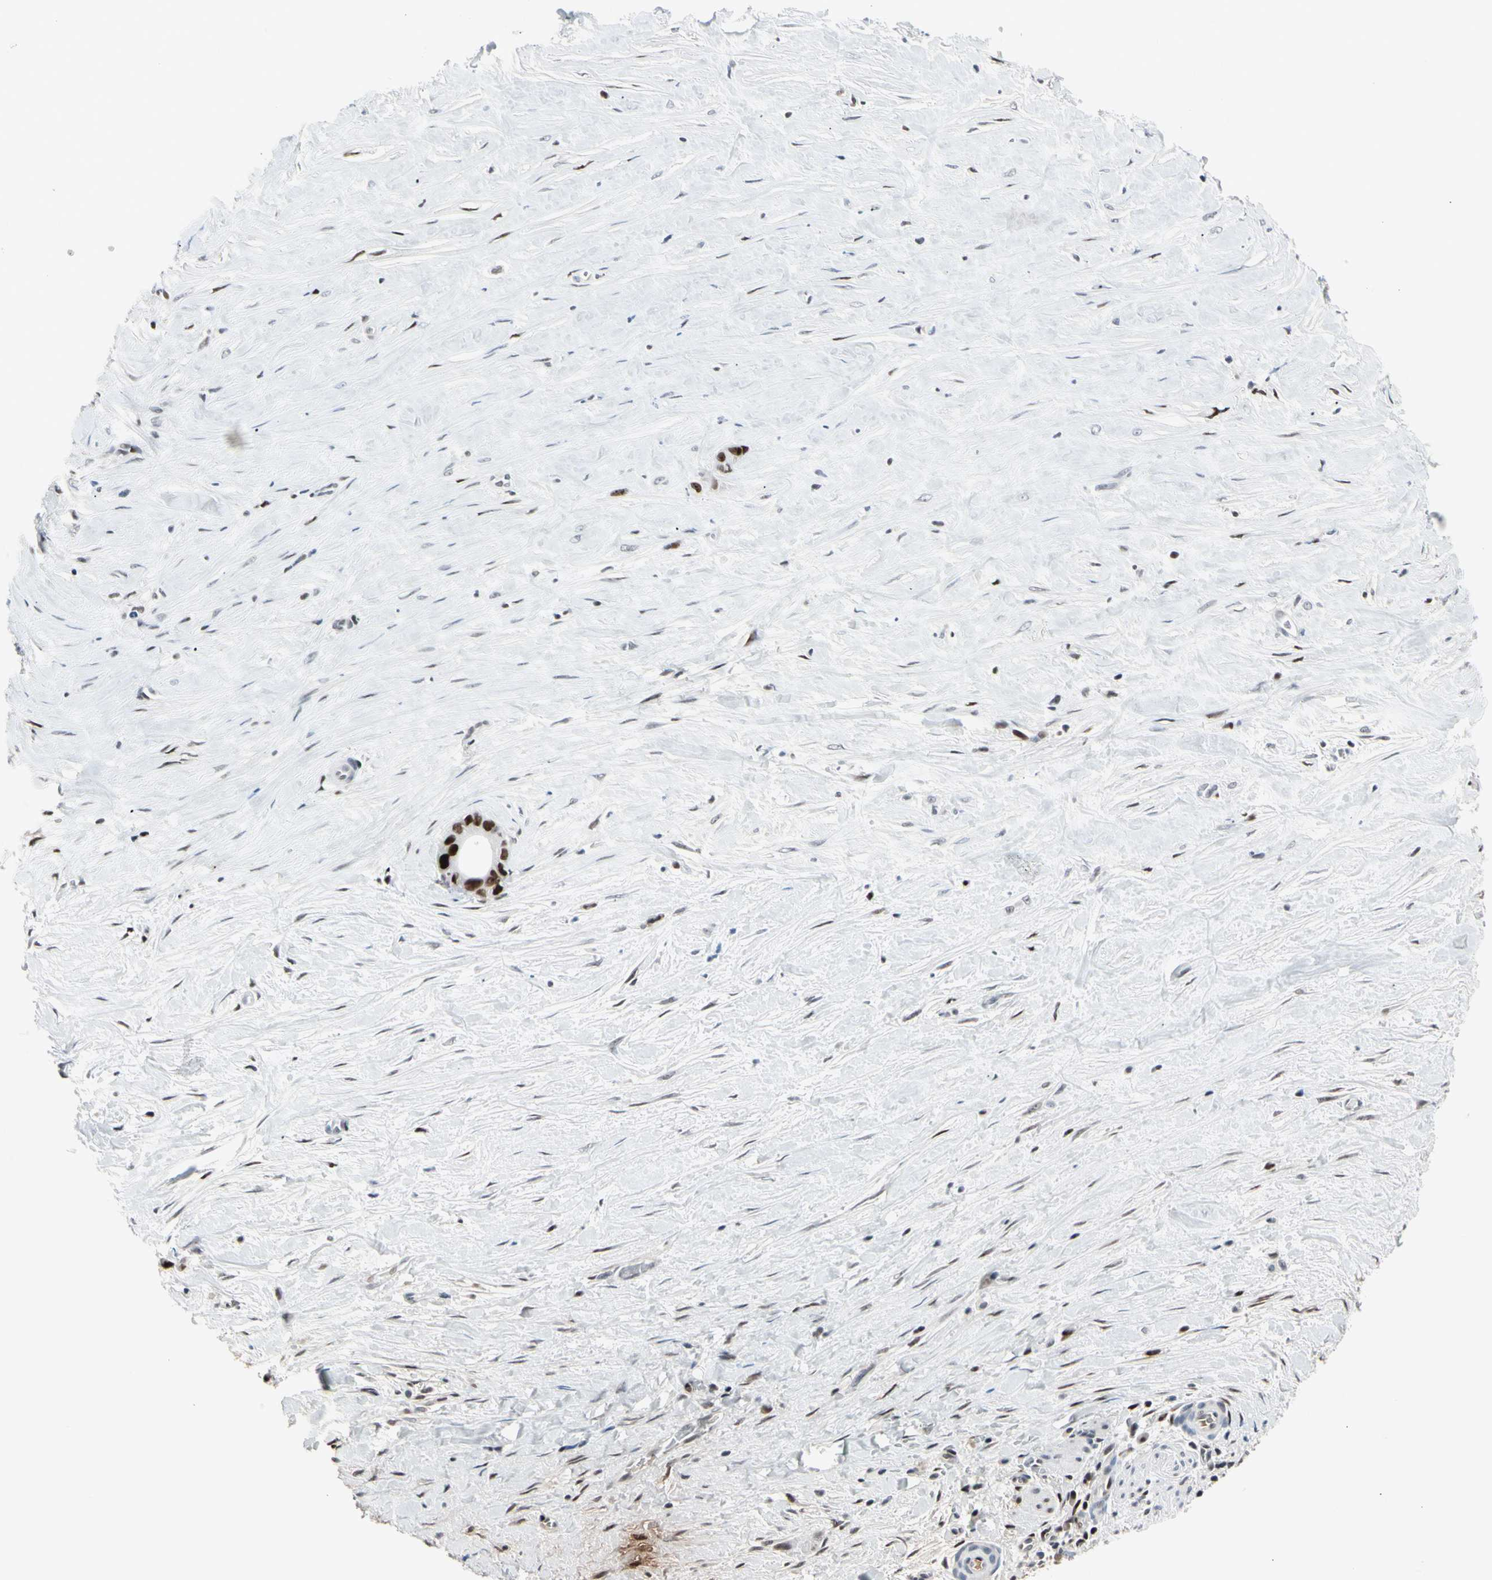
{"staining": {"intensity": "strong", "quantity": ">75%", "location": "nuclear"}, "tissue": "liver cancer", "cell_type": "Tumor cells", "image_type": "cancer", "snomed": [{"axis": "morphology", "description": "Cholangiocarcinoma"}, {"axis": "topography", "description": "Liver"}], "caption": "The photomicrograph exhibits a brown stain indicating the presence of a protein in the nuclear of tumor cells in liver cancer (cholangiocarcinoma).", "gene": "FOXO3", "patient": {"sex": "female", "age": 55}}